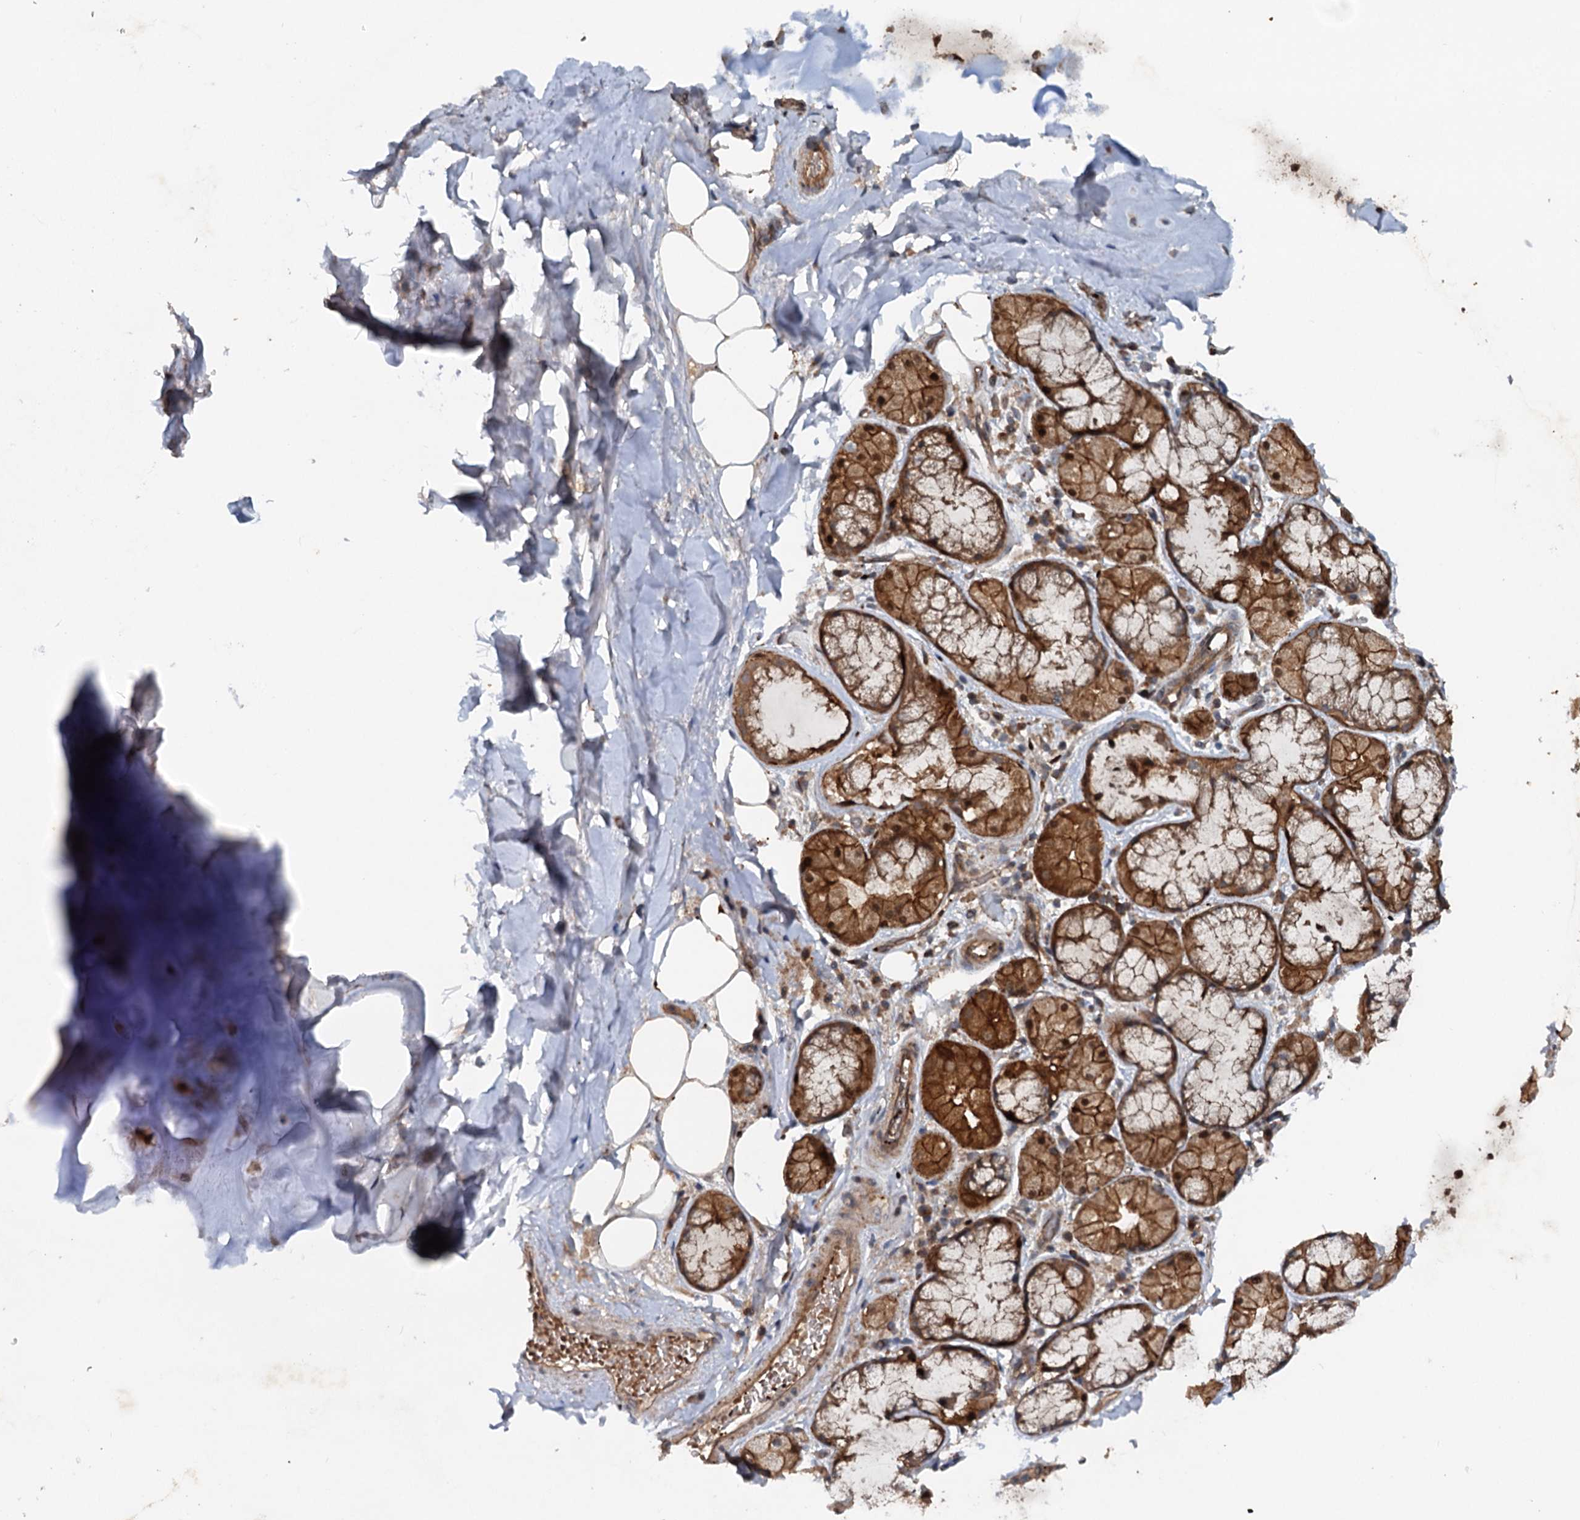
{"staining": {"intensity": "negative", "quantity": "none", "location": "none"}, "tissue": "adipose tissue", "cell_type": "Adipocytes", "image_type": "normal", "snomed": [{"axis": "morphology", "description": "Normal tissue, NOS"}, {"axis": "topography", "description": "Lymph node"}, {"axis": "topography", "description": "Cartilage tissue"}, {"axis": "topography", "description": "Bronchus"}], "caption": "Adipocytes show no significant staining in unremarkable adipose tissue. (DAB (3,3'-diaminobenzidine) immunohistochemistry visualized using brightfield microscopy, high magnification).", "gene": "N4BP2L2", "patient": {"sex": "male", "age": 63}}